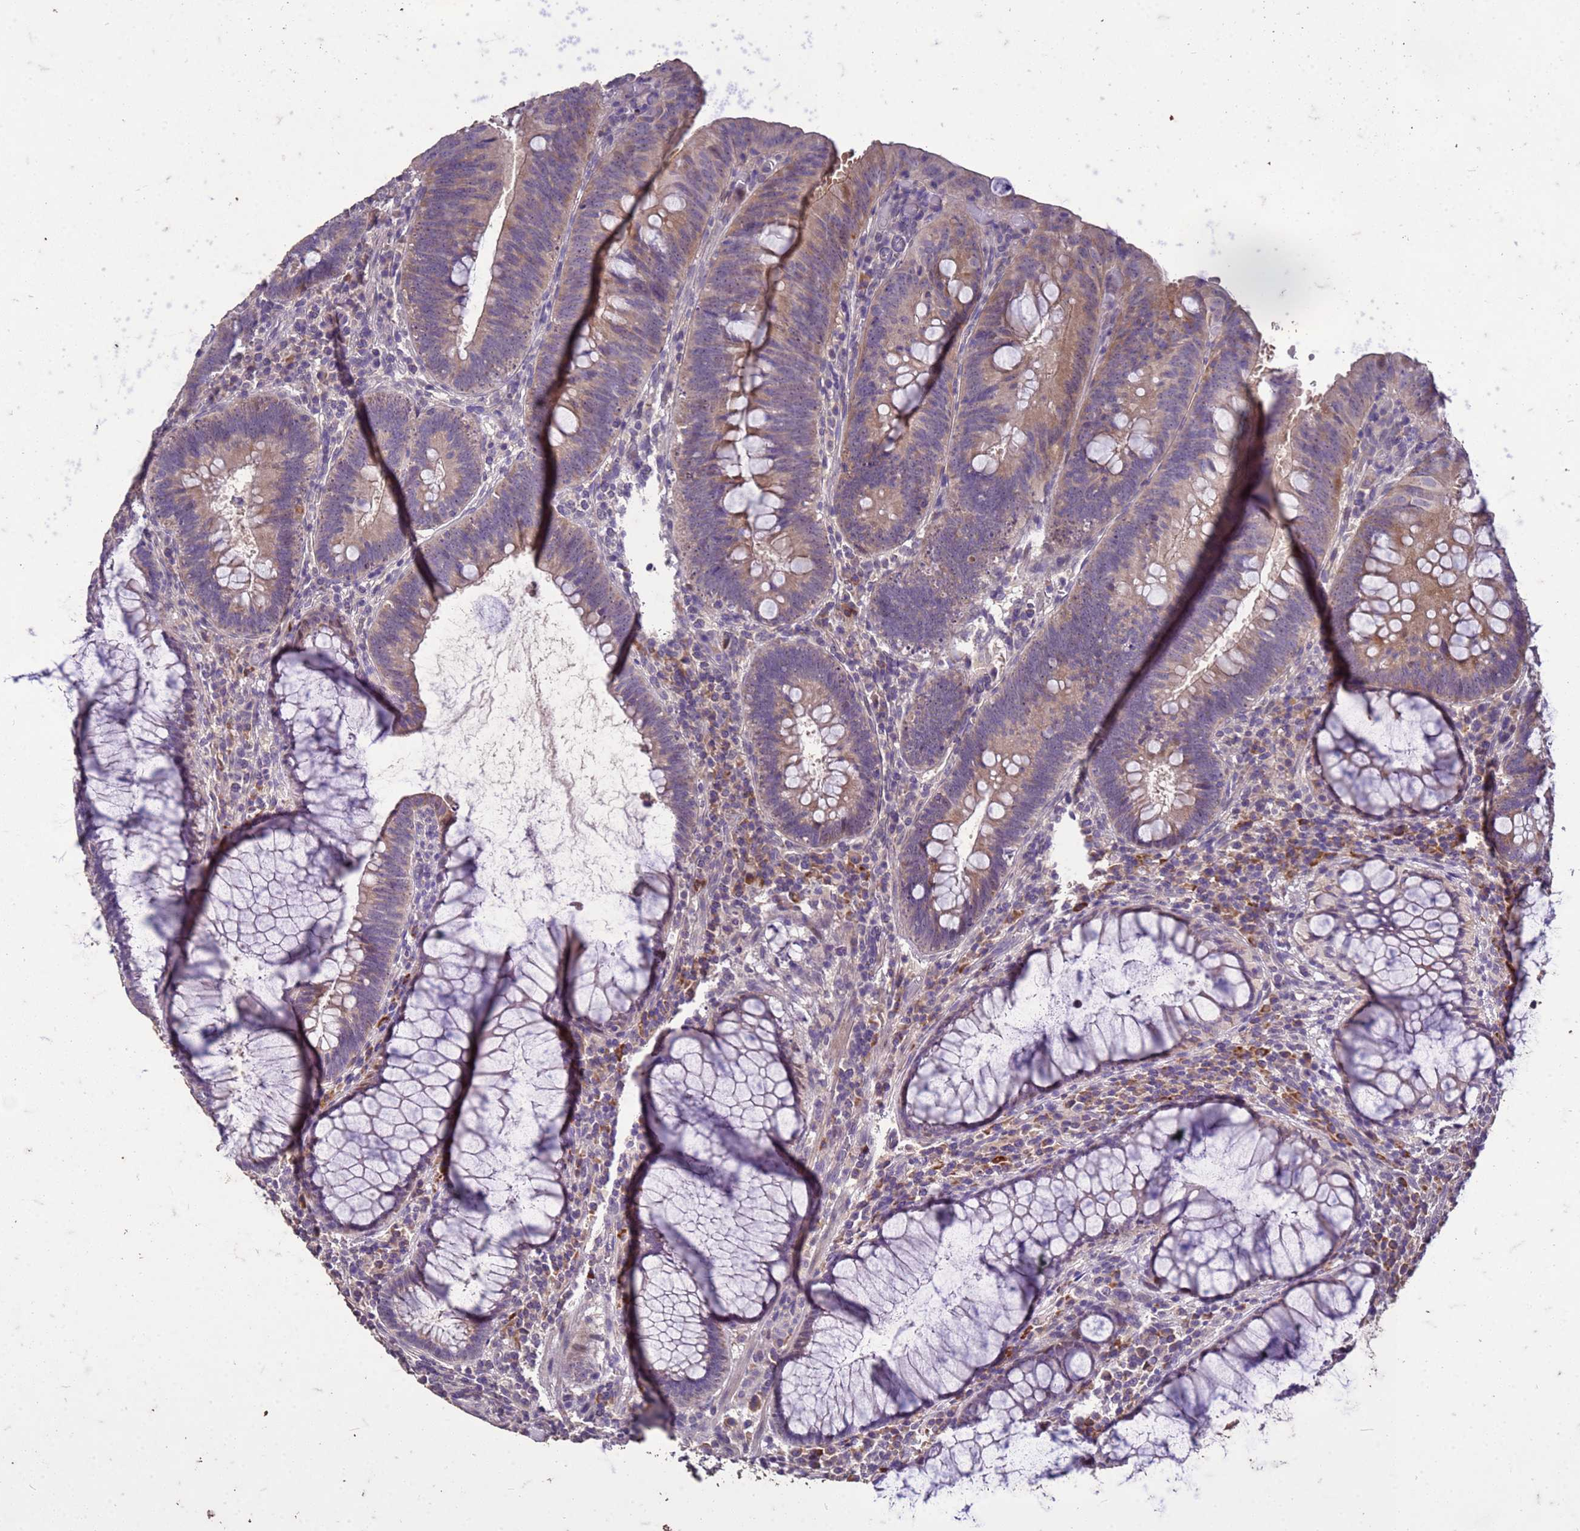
{"staining": {"intensity": "moderate", "quantity": "25%-75%", "location": "cytoplasmic/membranous"}, "tissue": "colorectal cancer", "cell_type": "Tumor cells", "image_type": "cancer", "snomed": [{"axis": "morphology", "description": "Adenocarcinoma, NOS"}, {"axis": "topography", "description": "Rectum"}], "caption": "Immunohistochemistry (DAB) staining of colorectal cancer (adenocarcinoma) exhibits moderate cytoplasmic/membranous protein expression in approximately 25%-75% of tumor cells.", "gene": "FAM184B", "patient": {"sex": "female", "age": 75}}